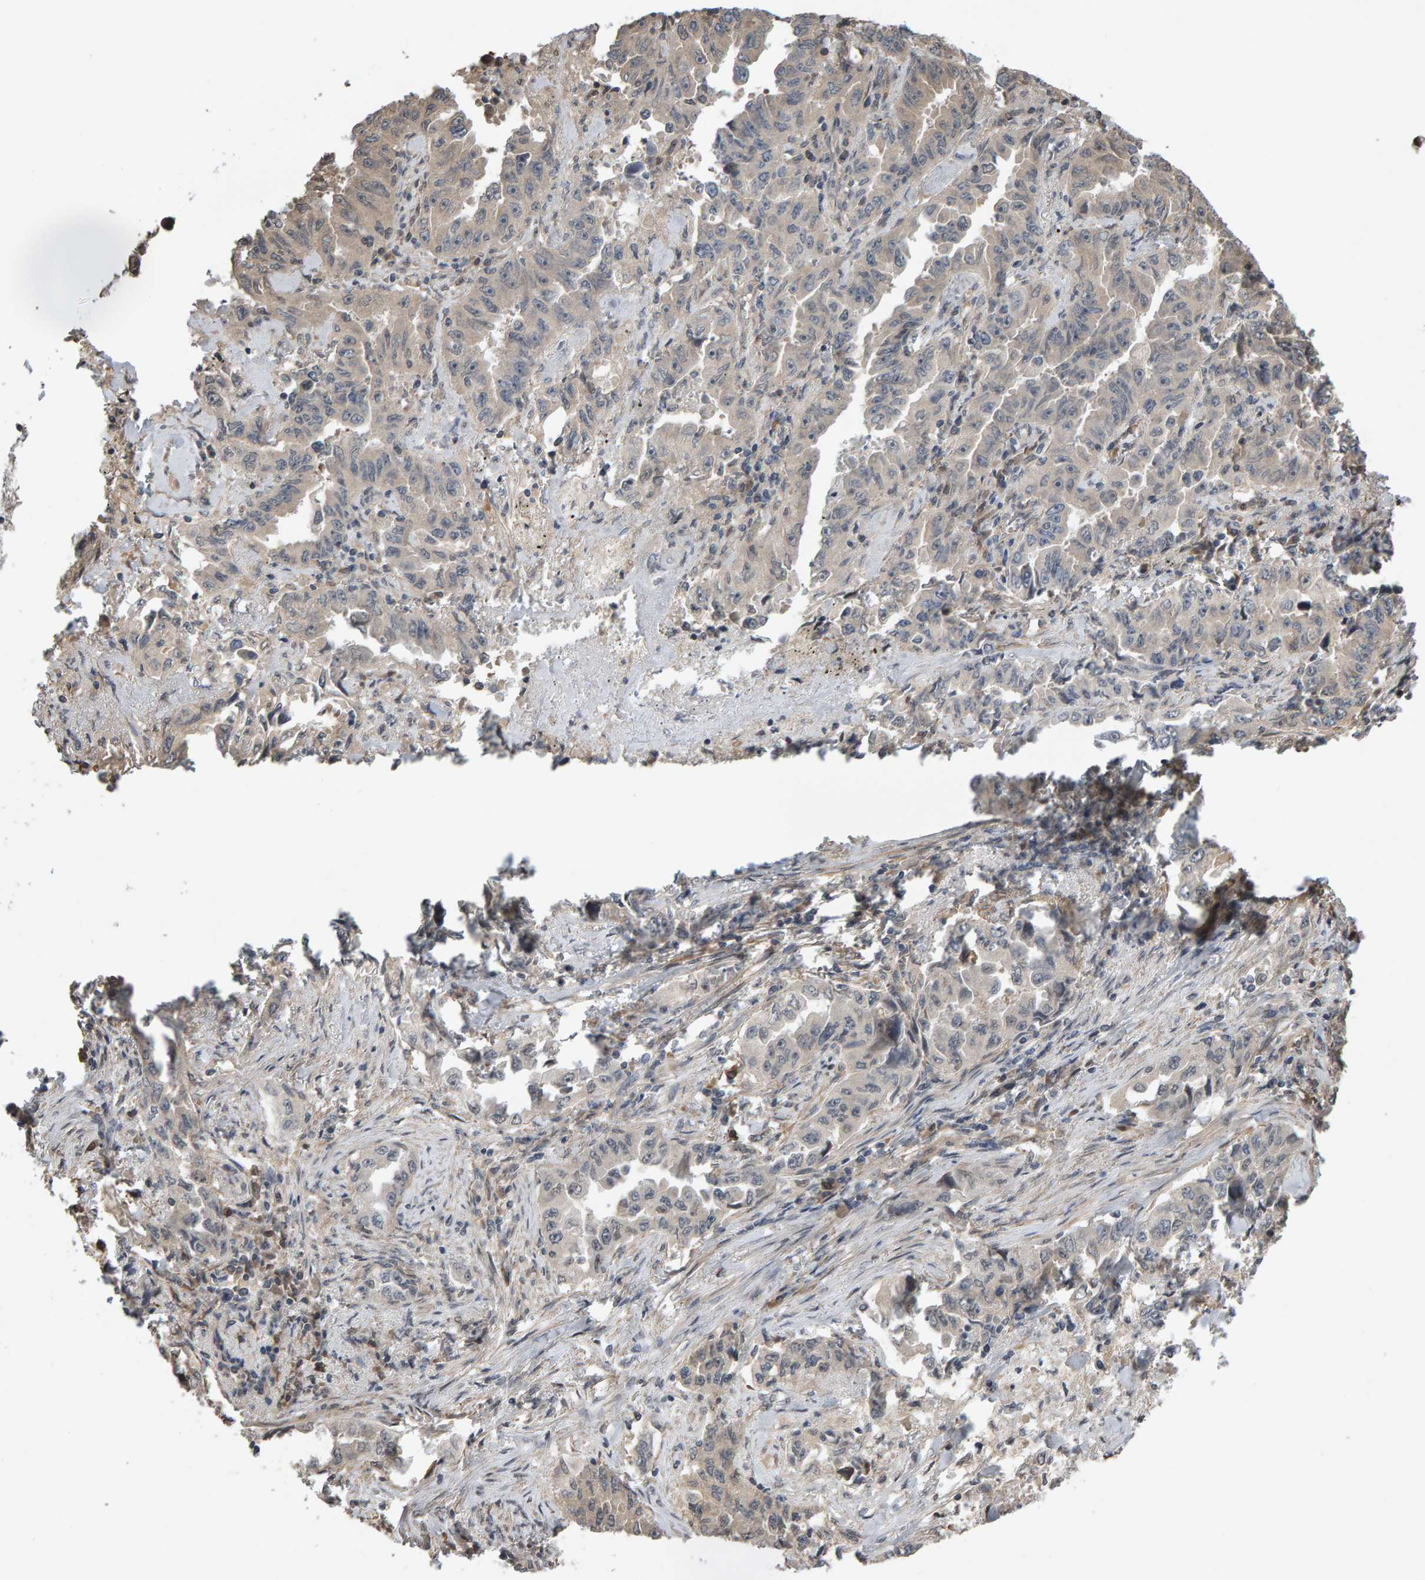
{"staining": {"intensity": "negative", "quantity": "none", "location": "none"}, "tissue": "lung cancer", "cell_type": "Tumor cells", "image_type": "cancer", "snomed": [{"axis": "morphology", "description": "Adenocarcinoma, NOS"}, {"axis": "topography", "description": "Lung"}], "caption": "Adenocarcinoma (lung) was stained to show a protein in brown. There is no significant positivity in tumor cells. (Brightfield microscopy of DAB (3,3'-diaminobenzidine) immunohistochemistry at high magnification).", "gene": "COASY", "patient": {"sex": "female", "age": 51}}